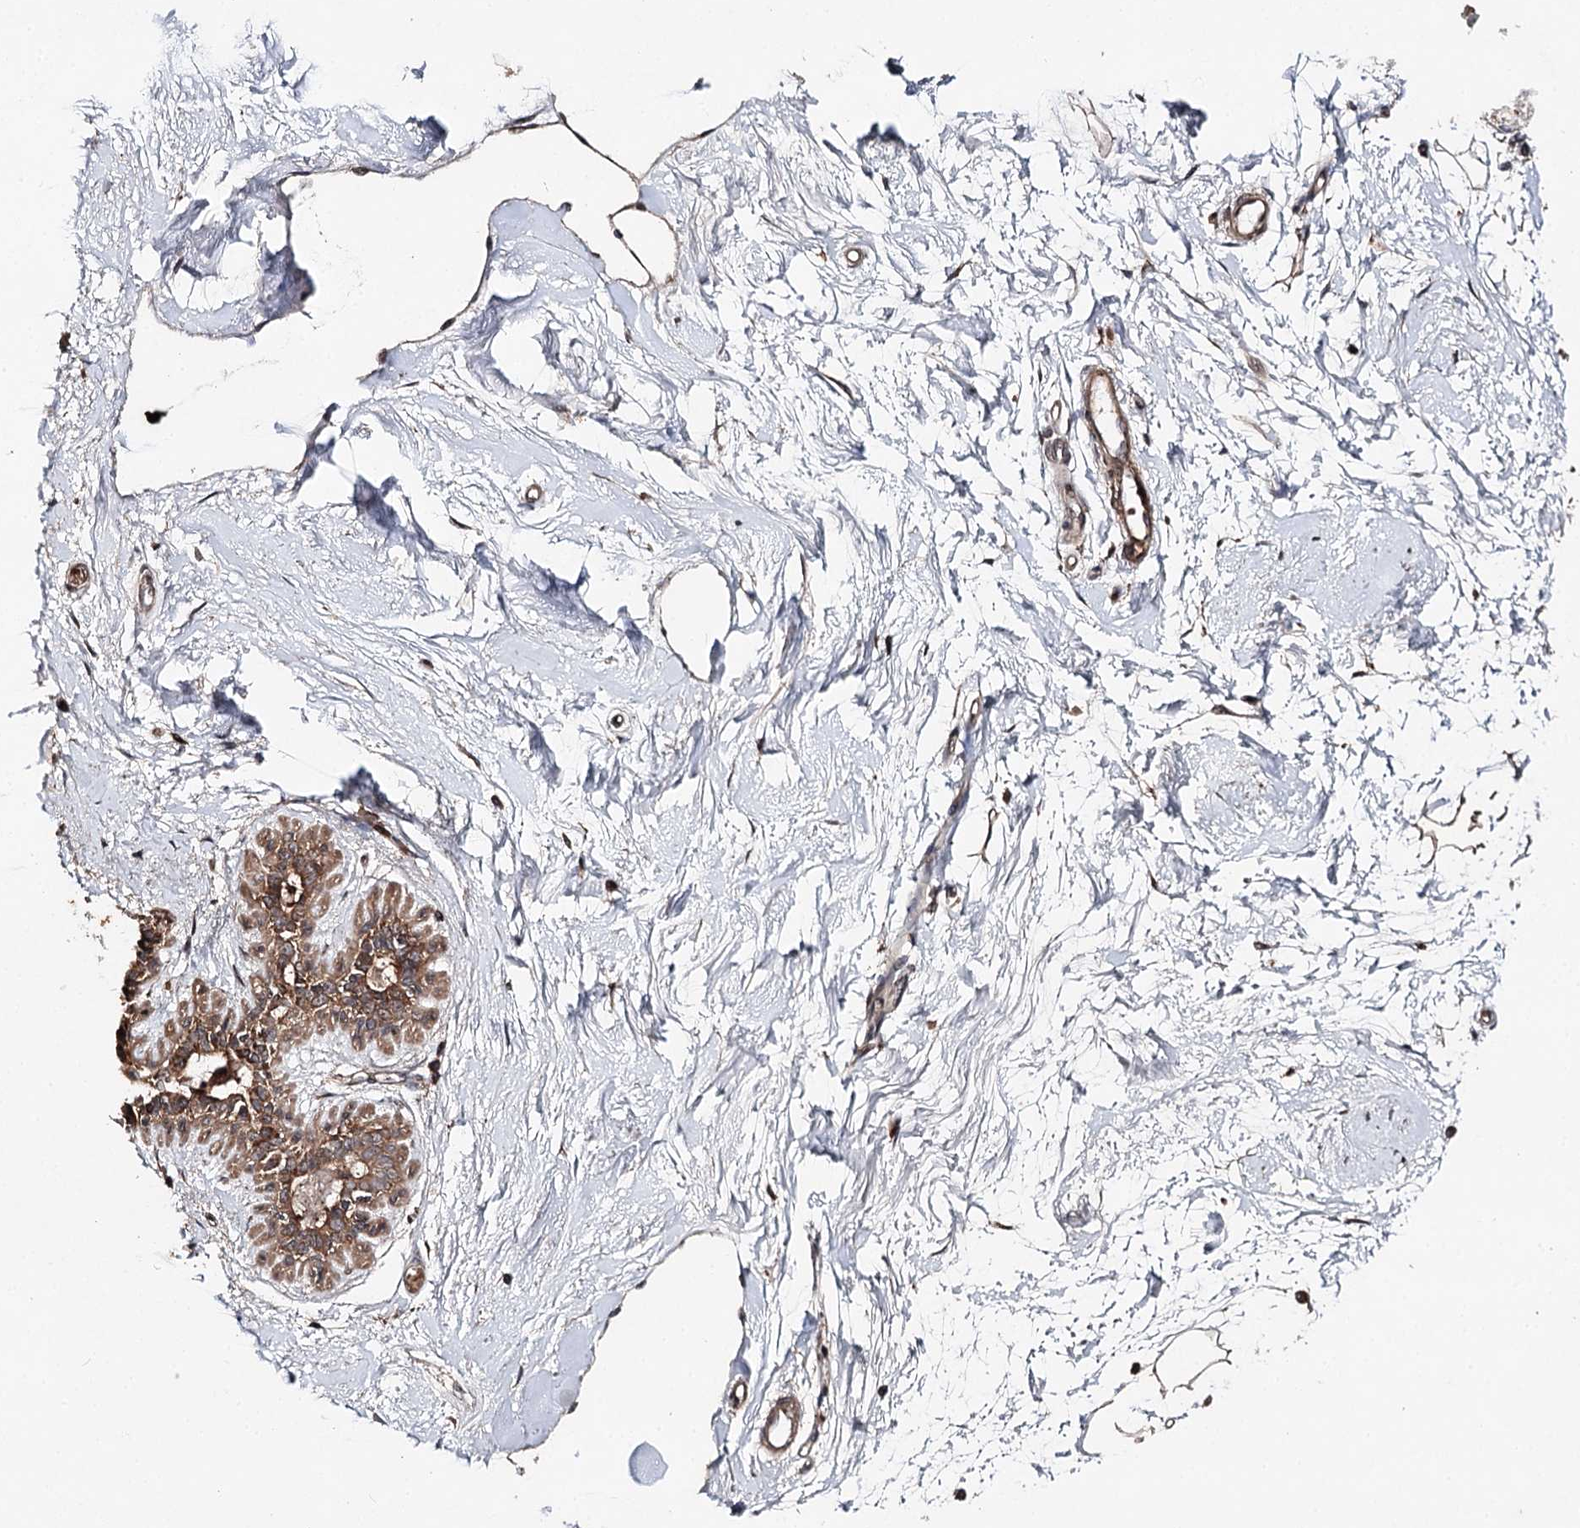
{"staining": {"intensity": "negative", "quantity": "none", "location": "none"}, "tissue": "breast", "cell_type": "Adipocytes", "image_type": "normal", "snomed": [{"axis": "morphology", "description": "Normal tissue, NOS"}, {"axis": "topography", "description": "Breast"}], "caption": "Immunohistochemistry (IHC) of normal human breast exhibits no staining in adipocytes. The staining is performed using DAB brown chromogen with nuclei counter-stained in using hematoxylin.", "gene": "MSANTD2", "patient": {"sex": "female", "age": 45}}